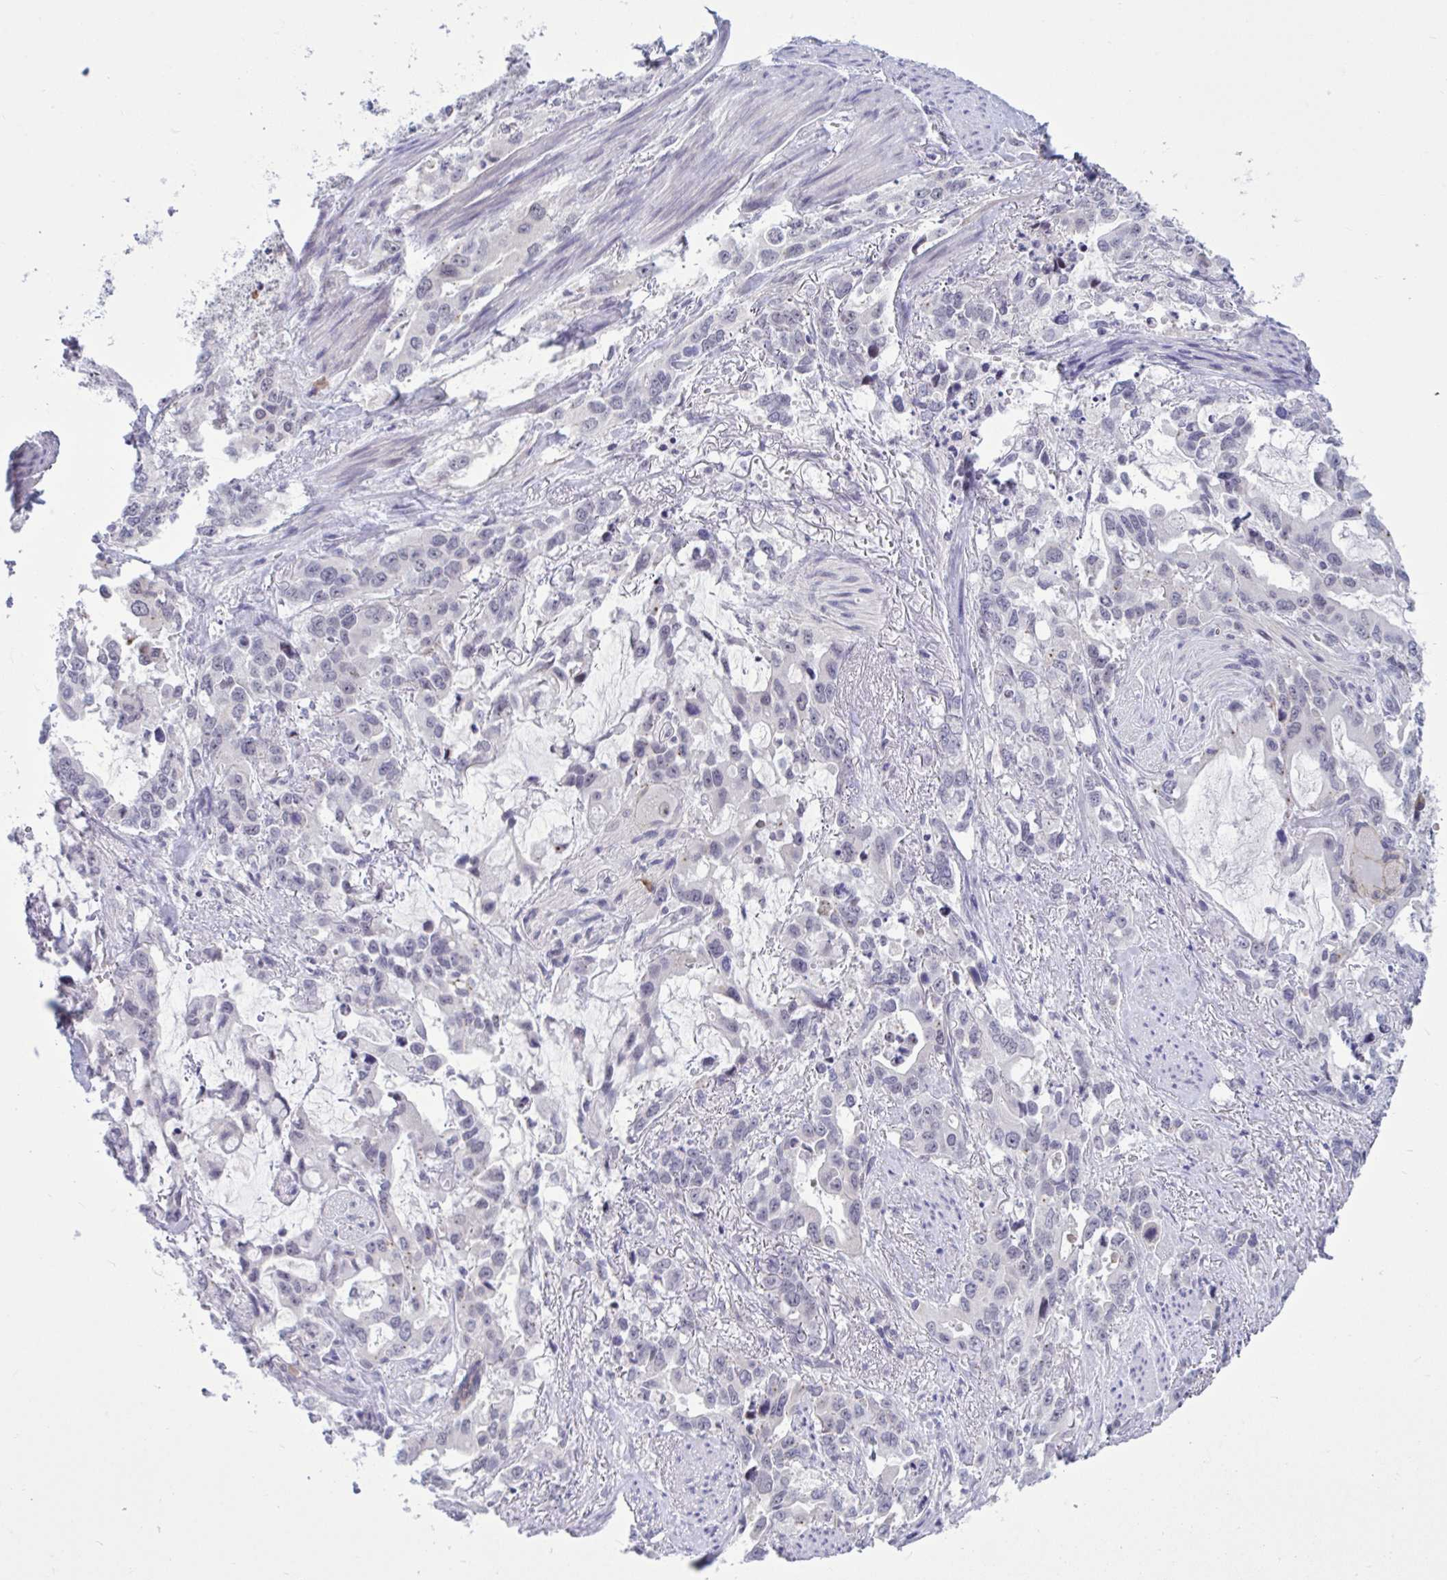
{"staining": {"intensity": "negative", "quantity": "none", "location": "none"}, "tissue": "stomach cancer", "cell_type": "Tumor cells", "image_type": "cancer", "snomed": [{"axis": "morphology", "description": "Adenocarcinoma, NOS"}, {"axis": "topography", "description": "Stomach, upper"}], "caption": "Tumor cells are negative for protein expression in human adenocarcinoma (stomach).", "gene": "CNGB3", "patient": {"sex": "male", "age": 85}}